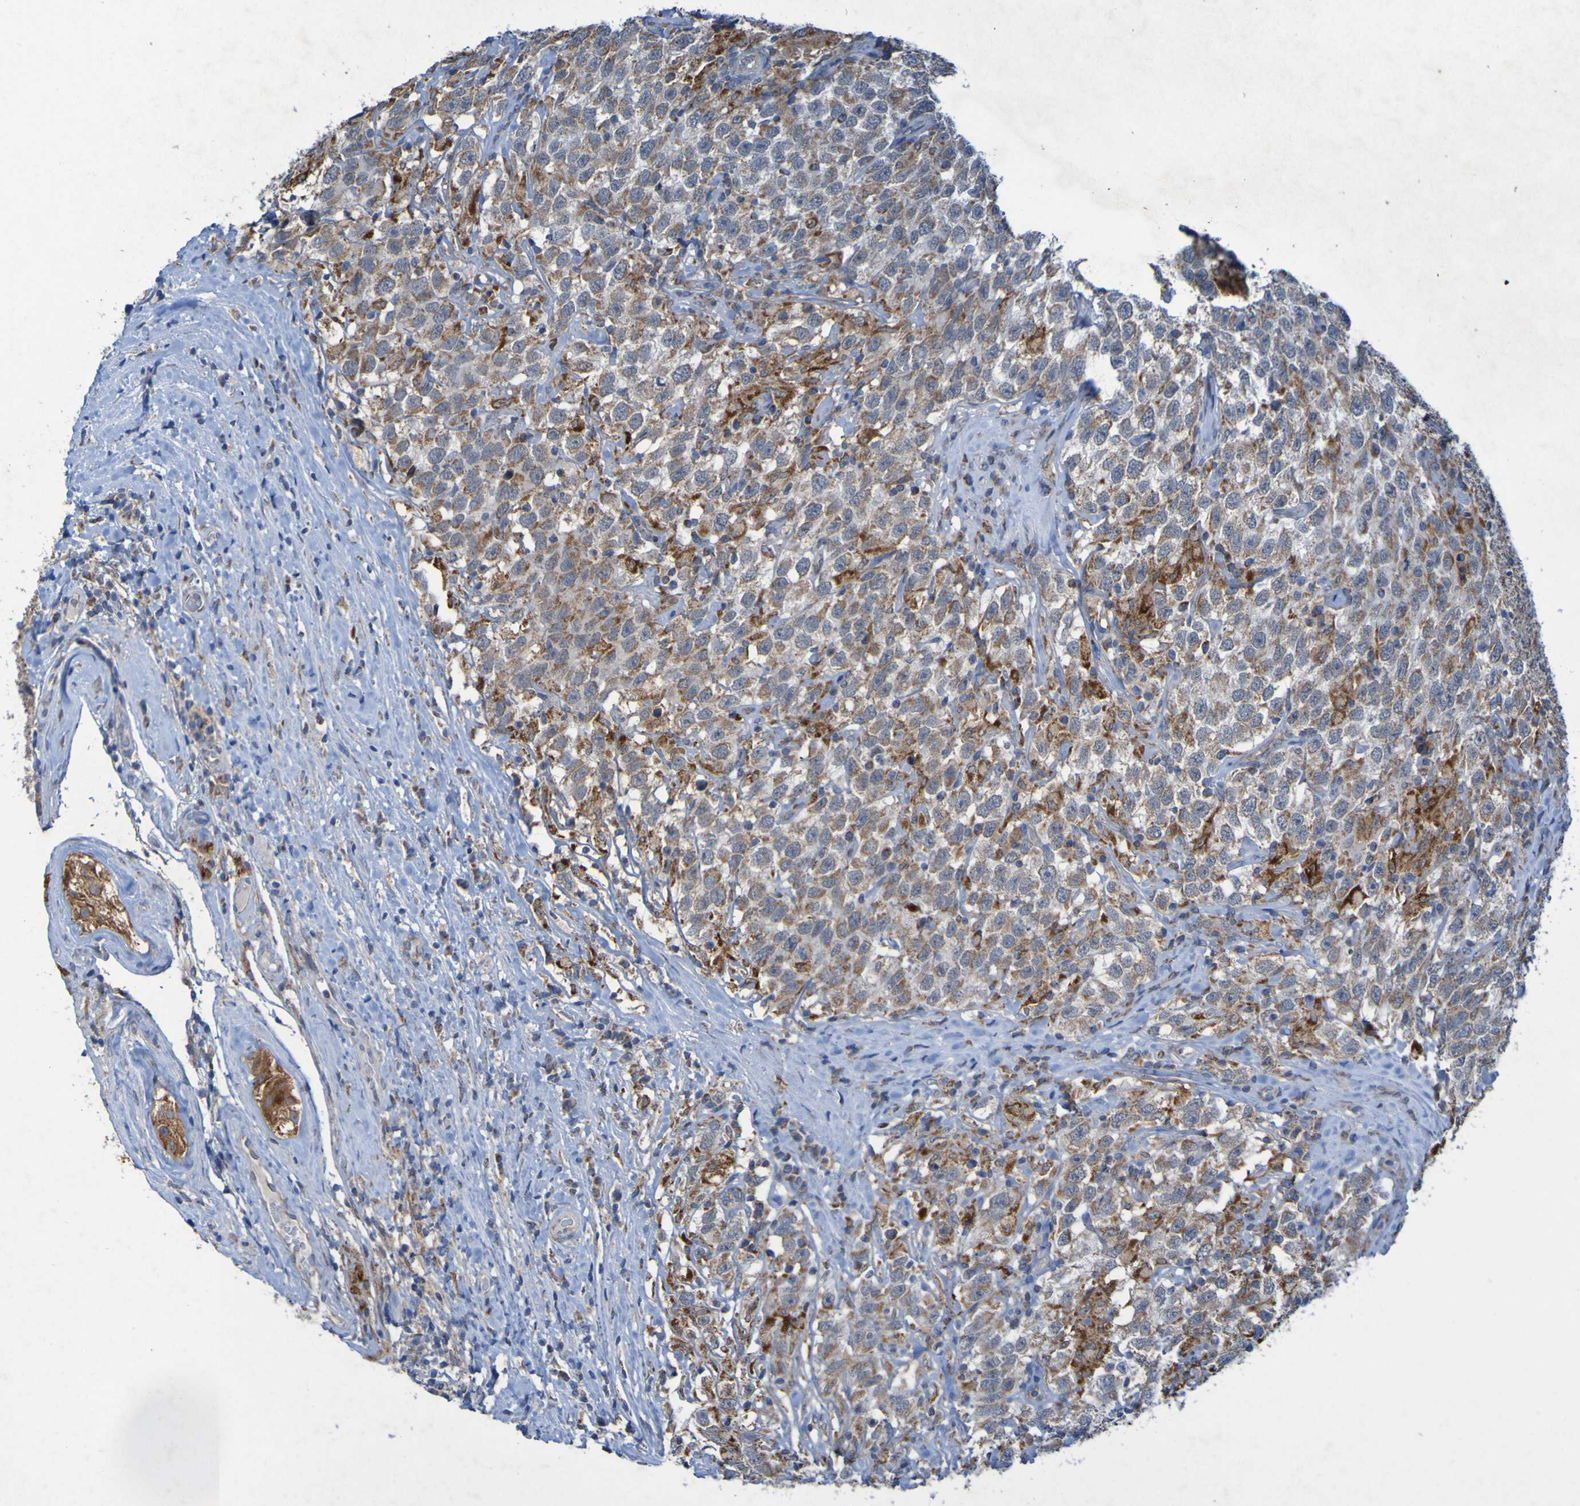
{"staining": {"intensity": "moderate", "quantity": ">75%", "location": "cytoplasmic/membranous"}, "tissue": "testis cancer", "cell_type": "Tumor cells", "image_type": "cancer", "snomed": [{"axis": "morphology", "description": "Seminoma, NOS"}, {"axis": "topography", "description": "Testis"}], "caption": "Immunohistochemistry (IHC) (DAB (3,3'-diaminobenzidine)) staining of human testis cancer (seminoma) demonstrates moderate cytoplasmic/membranous protein positivity in about >75% of tumor cells.", "gene": "CCDC51", "patient": {"sex": "male", "age": 41}}